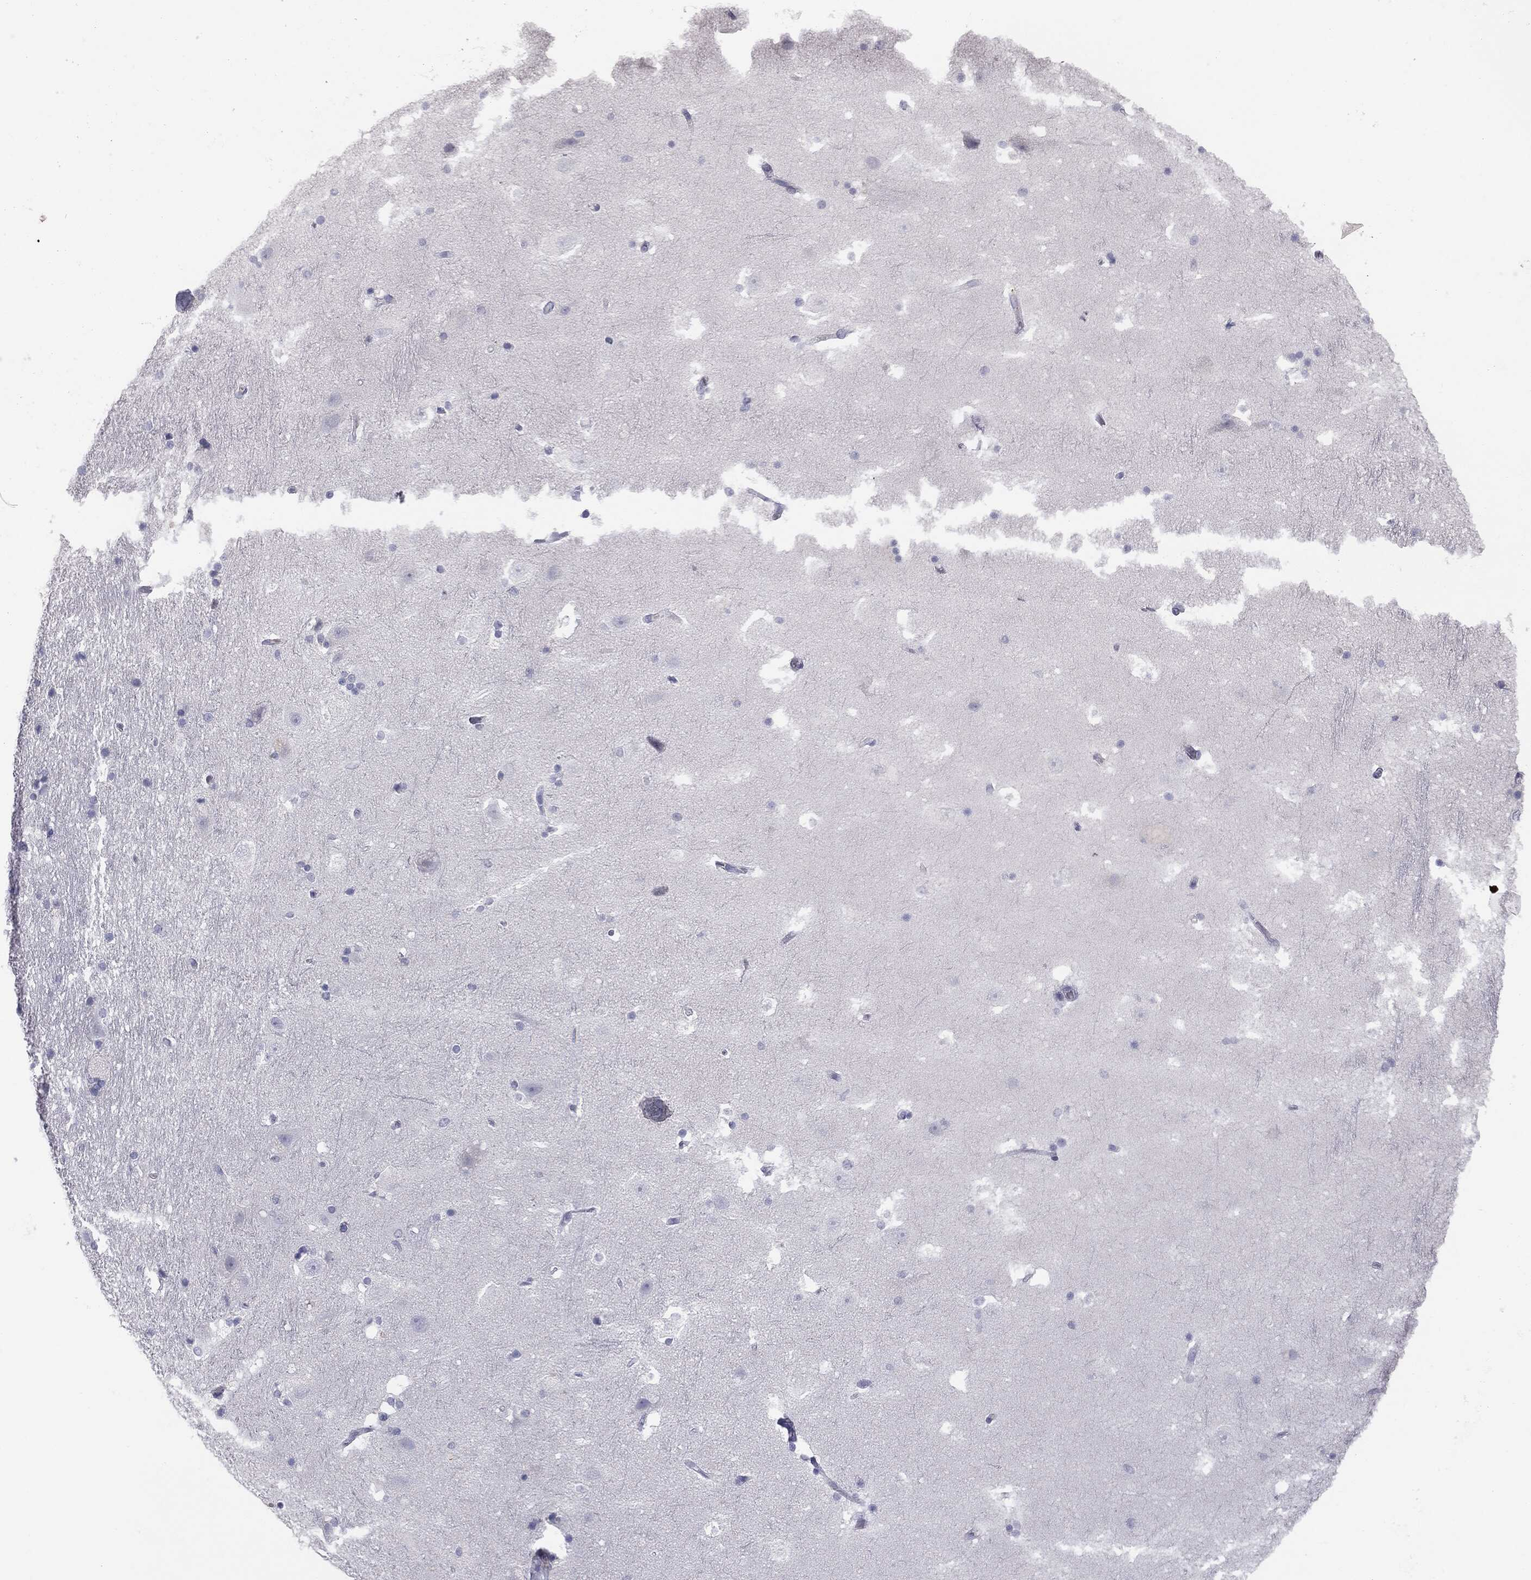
{"staining": {"intensity": "negative", "quantity": "none", "location": "none"}, "tissue": "hippocampus", "cell_type": "Glial cells", "image_type": "normal", "snomed": [{"axis": "morphology", "description": "Normal tissue, NOS"}, {"axis": "topography", "description": "Hippocampus"}], "caption": "IHC micrograph of unremarkable human hippocampus stained for a protein (brown), which demonstrates no staining in glial cells.", "gene": "MUC1", "patient": {"sex": "male", "age": 51}}